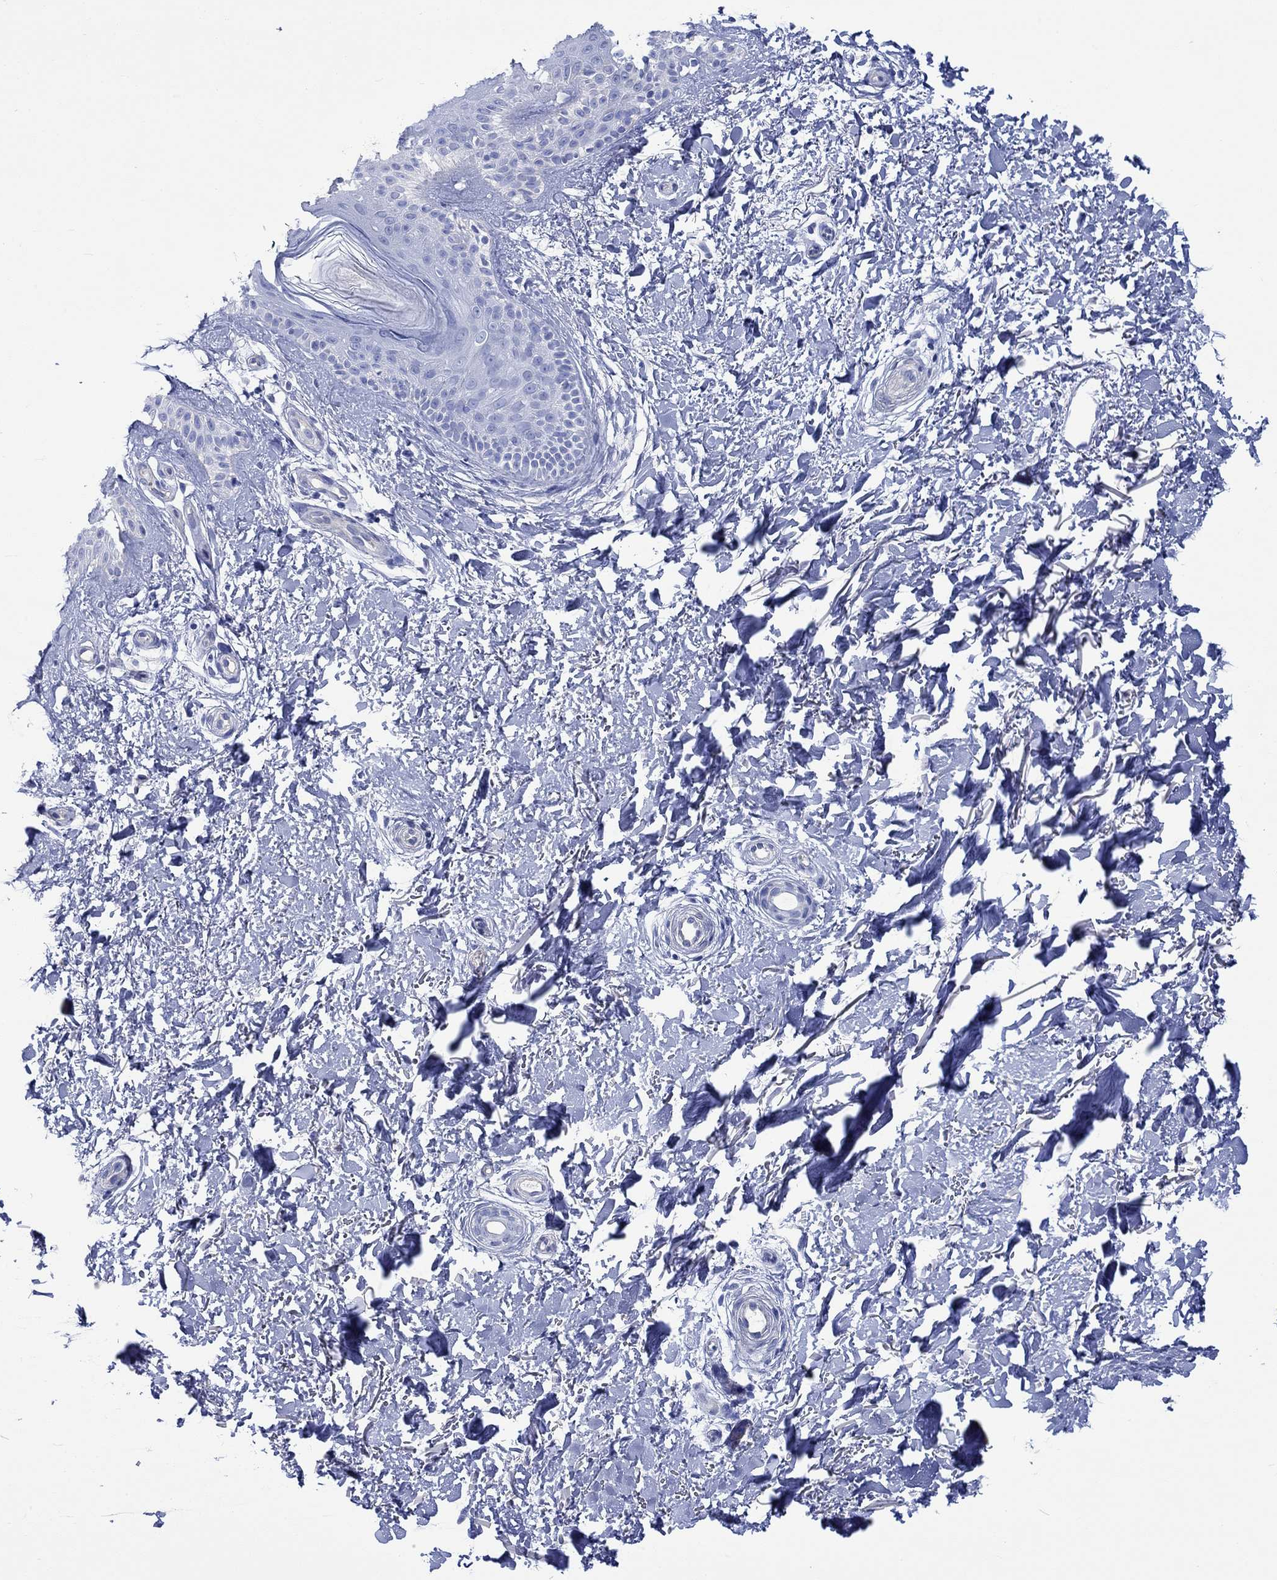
{"staining": {"intensity": "negative", "quantity": "none", "location": "none"}, "tissue": "skin", "cell_type": "Fibroblasts", "image_type": "normal", "snomed": [{"axis": "morphology", "description": "Normal tissue, NOS"}, {"axis": "morphology", "description": "Inflammation, NOS"}, {"axis": "morphology", "description": "Fibrosis, NOS"}, {"axis": "topography", "description": "Skin"}], "caption": "The IHC photomicrograph has no significant positivity in fibroblasts of skin. (DAB (3,3'-diaminobenzidine) immunohistochemistry with hematoxylin counter stain).", "gene": "CPLX1", "patient": {"sex": "male", "age": 71}}